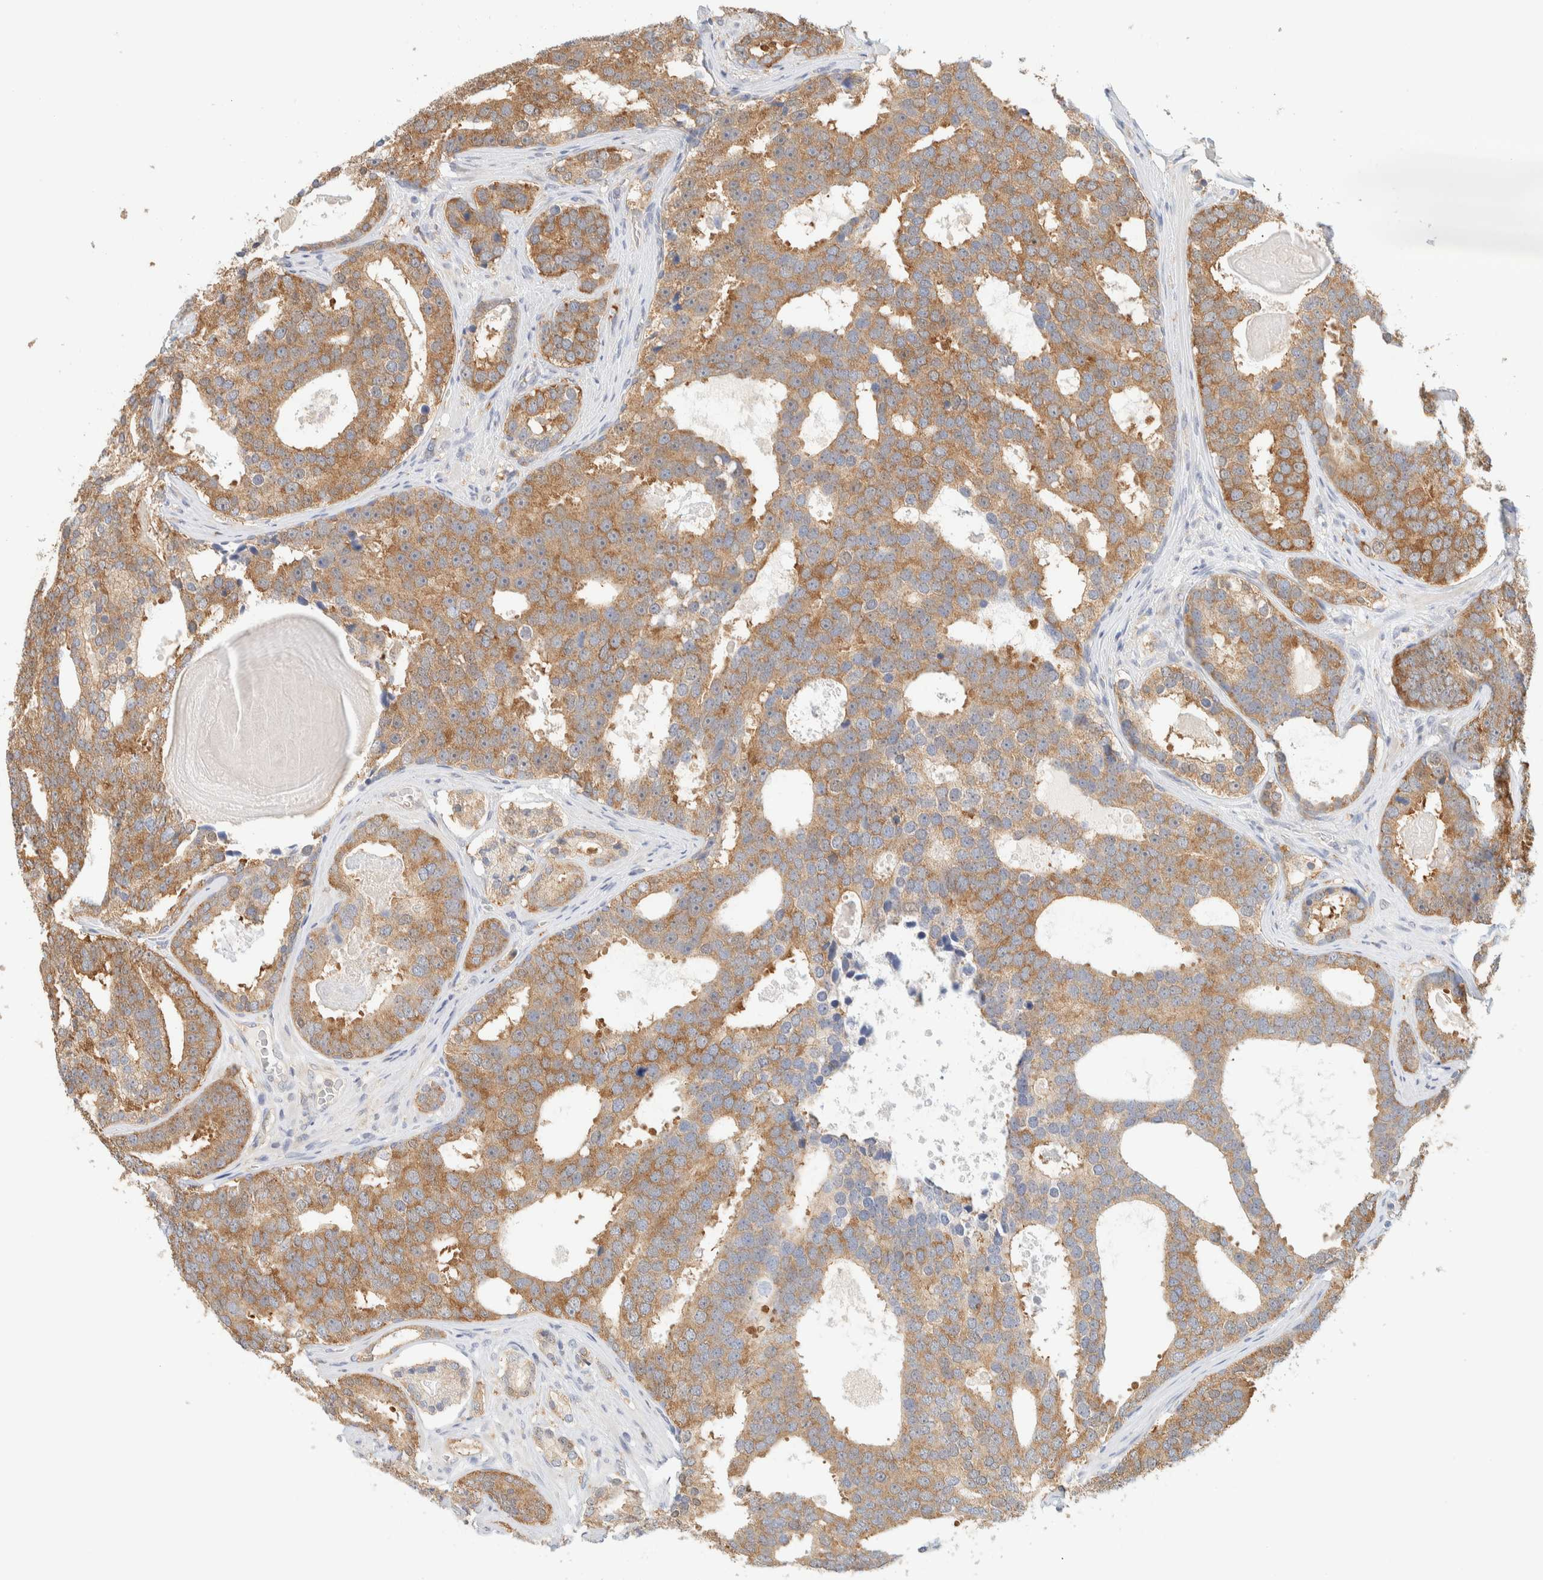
{"staining": {"intensity": "moderate", "quantity": ">75%", "location": "cytoplasmic/membranous"}, "tissue": "prostate cancer", "cell_type": "Tumor cells", "image_type": "cancer", "snomed": [{"axis": "morphology", "description": "Adenocarcinoma, High grade"}, {"axis": "topography", "description": "Prostate"}], "caption": "Immunohistochemical staining of human prostate cancer exhibits medium levels of moderate cytoplasmic/membranous positivity in approximately >75% of tumor cells.", "gene": "TBC1D8B", "patient": {"sex": "male", "age": 60}}